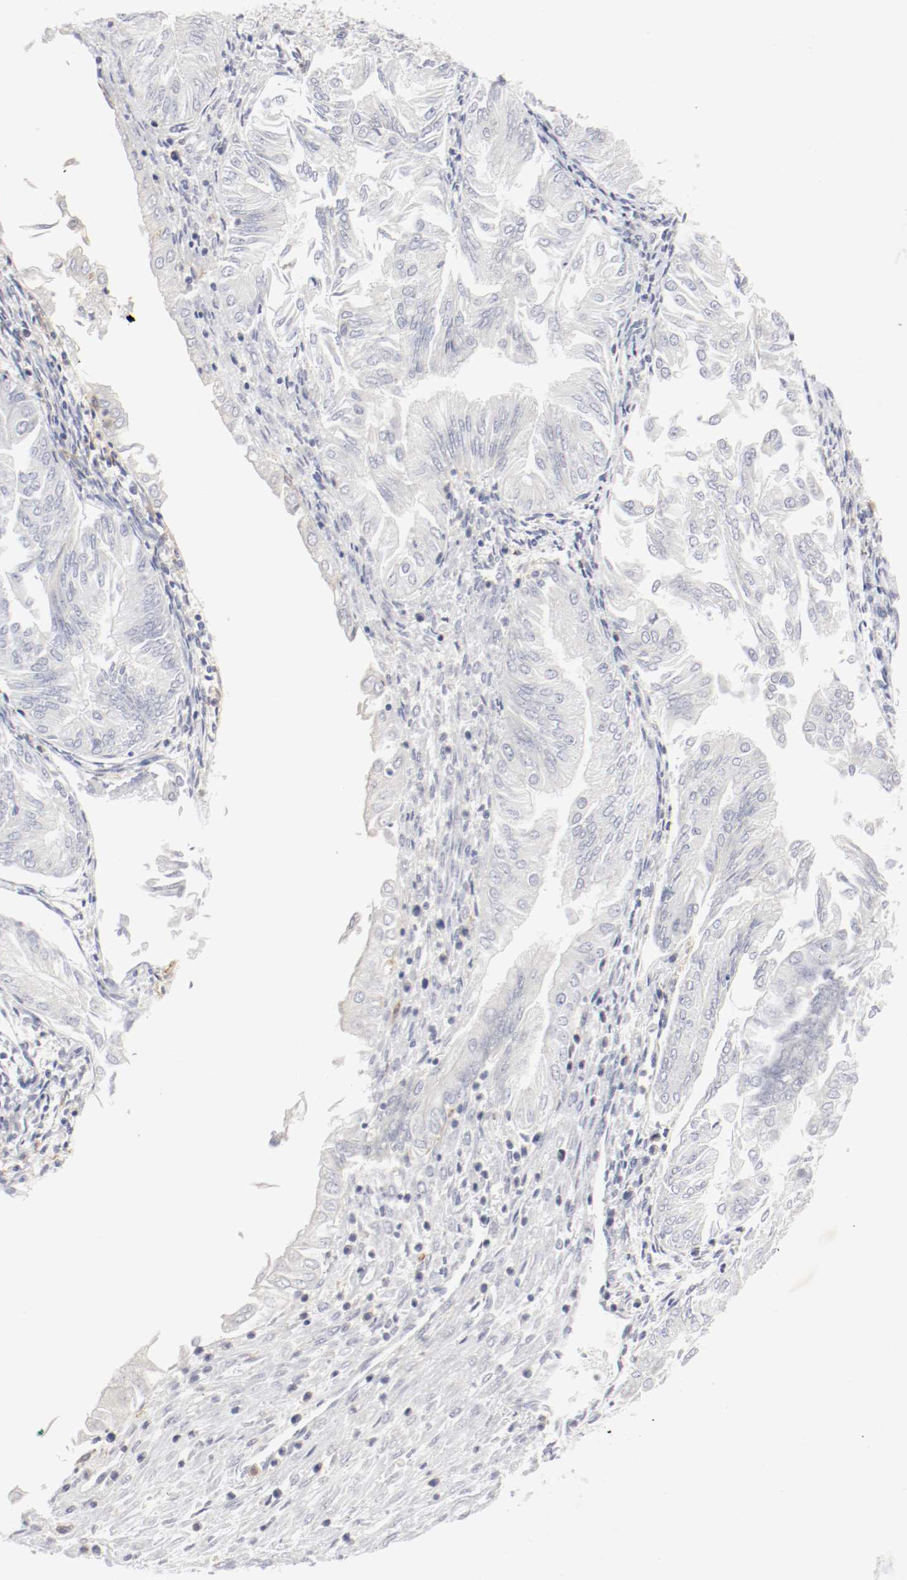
{"staining": {"intensity": "negative", "quantity": "none", "location": "none"}, "tissue": "endometrial cancer", "cell_type": "Tumor cells", "image_type": "cancer", "snomed": [{"axis": "morphology", "description": "Adenocarcinoma, NOS"}, {"axis": "topography", "description": "Endometrium"}], "caption": "High magnification brightfield microscopy of endometrial adenocarcinoma stained with DAB (3,3'-diaminobenzidine) (brown) and counterstained with hematoxylin (blue): tumor cells show no significant positivity.", "gene": "ITGAX", "patient": {"sex": "female", "age": 53}}